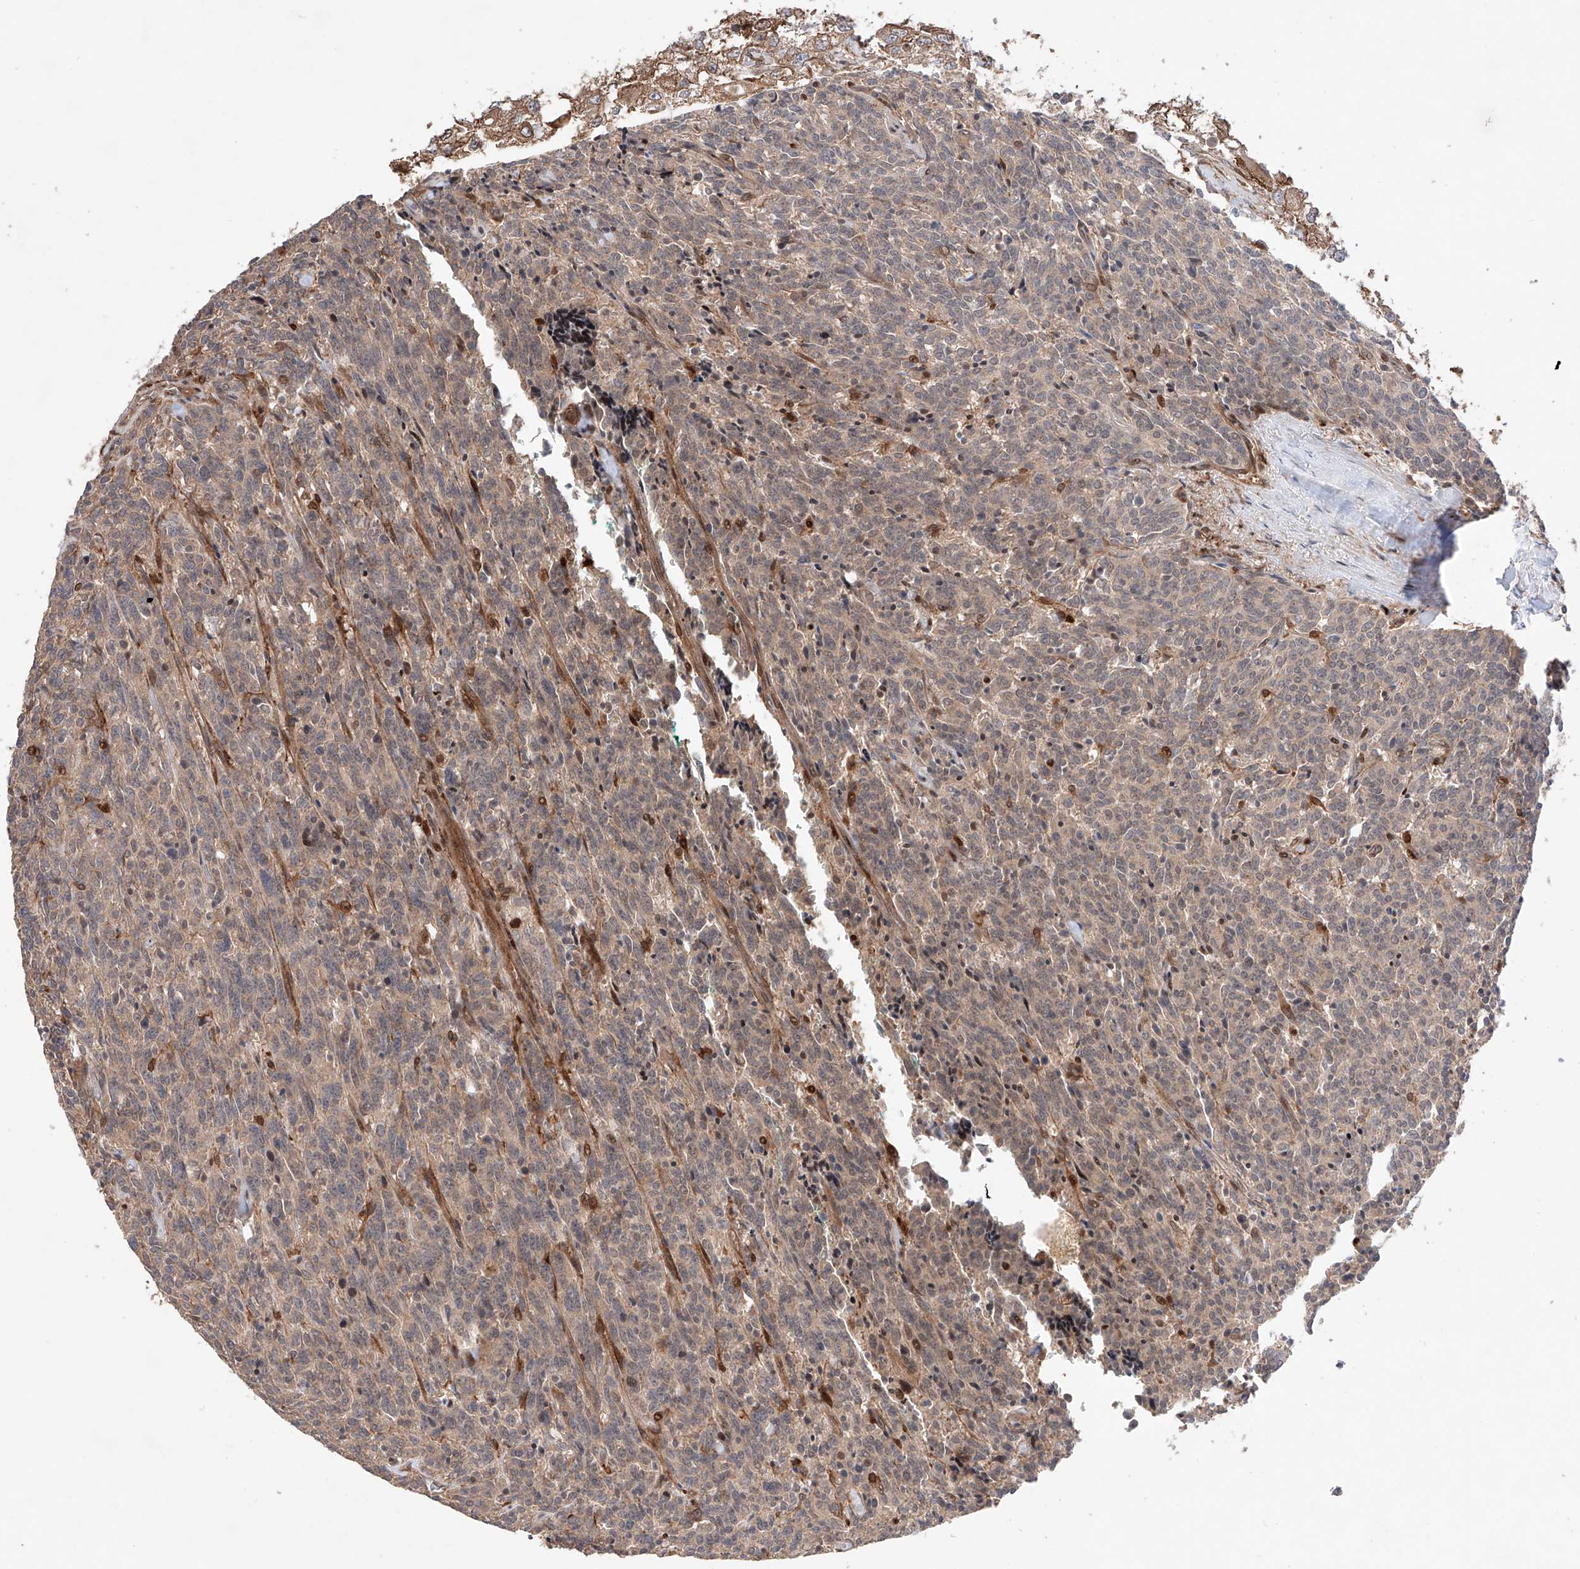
{"staining": {"intensity": "weak", "quantity": ">75%", "location": "cytoplasmic/membranous"}, "tissue": "carcinoid", "cell_type": "Tumor cells", "image_type": "cancer", "snomed": [{"axis": "morphology", "description": "Carcinoid, malignant, NOS"}, {"axis": "topography", "description": "Lung"}], "caption": "IHC staining of malignant carcinoid, which shows low levels of weak cytoplasmic/membranous staining in approximately >75% of tumor cells indicating weak cytoplasmic/membranous protein expression. The staining was performed using DAB (brown) for protein detection and nuclei were counterstained in hematoxylin (blue).", "gene": "IGSF22", "patient": {"sex": "female", "age": 46}}